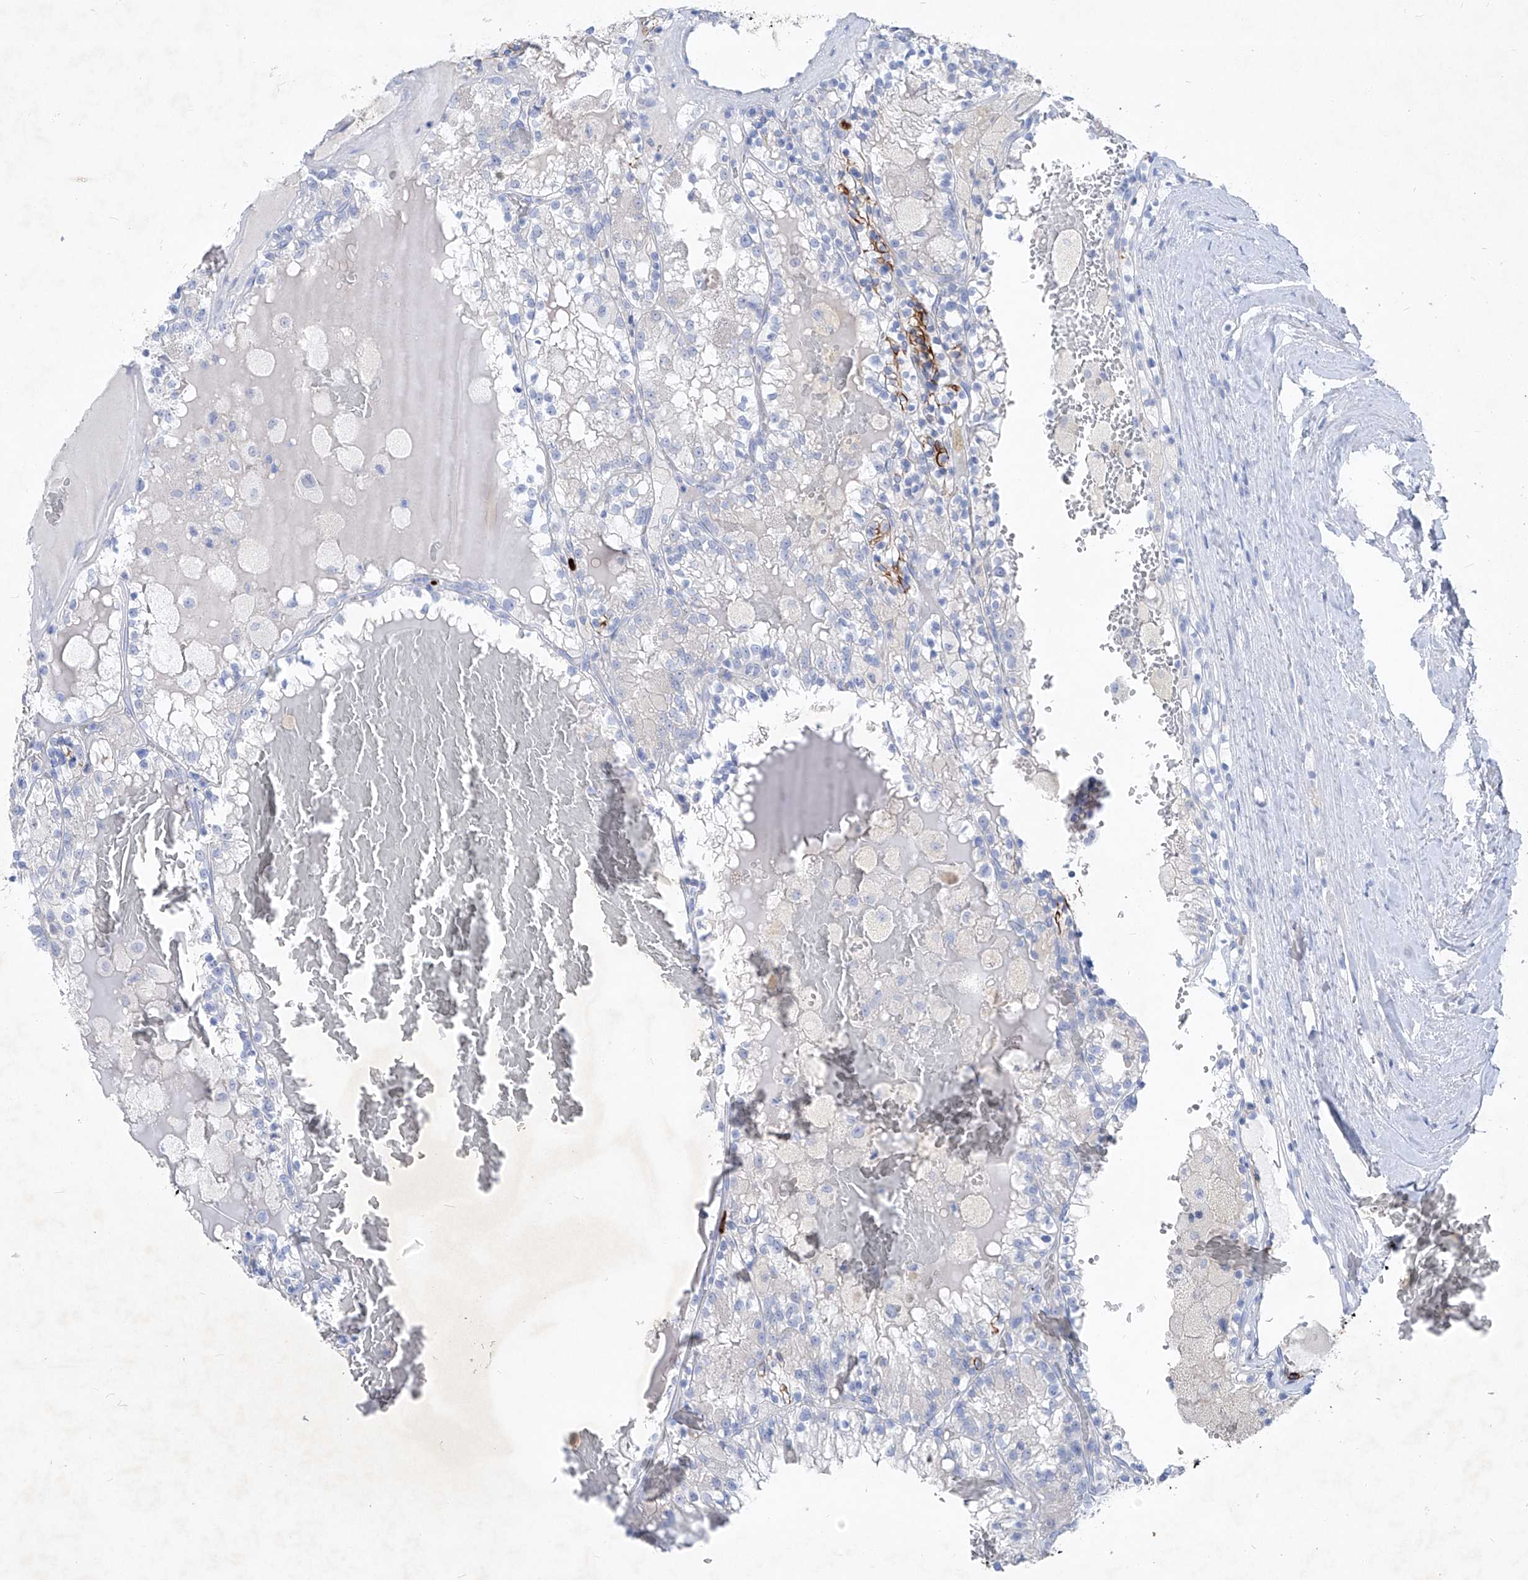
{"staining": {"intensity": "strong", "quantity": "<25%", "location": "cytoplasmic/membranous"}, "tissue": "renal cancer", "cell_type": "Tumor cells", "image_type": "cancer", "snomed": [{"axis": "morphology", "description": "Adenocarcinoma, NOS"}, {"axis": "topography", "description": "Kidney"}], "caption": "A photomicrograph of renal cancer stained for a protein demonstrates strong cytoplasmic/membranous brown staining in tumor cells.", "gene": "FRS3", "patient": {"sex": "female", "age": 56}}